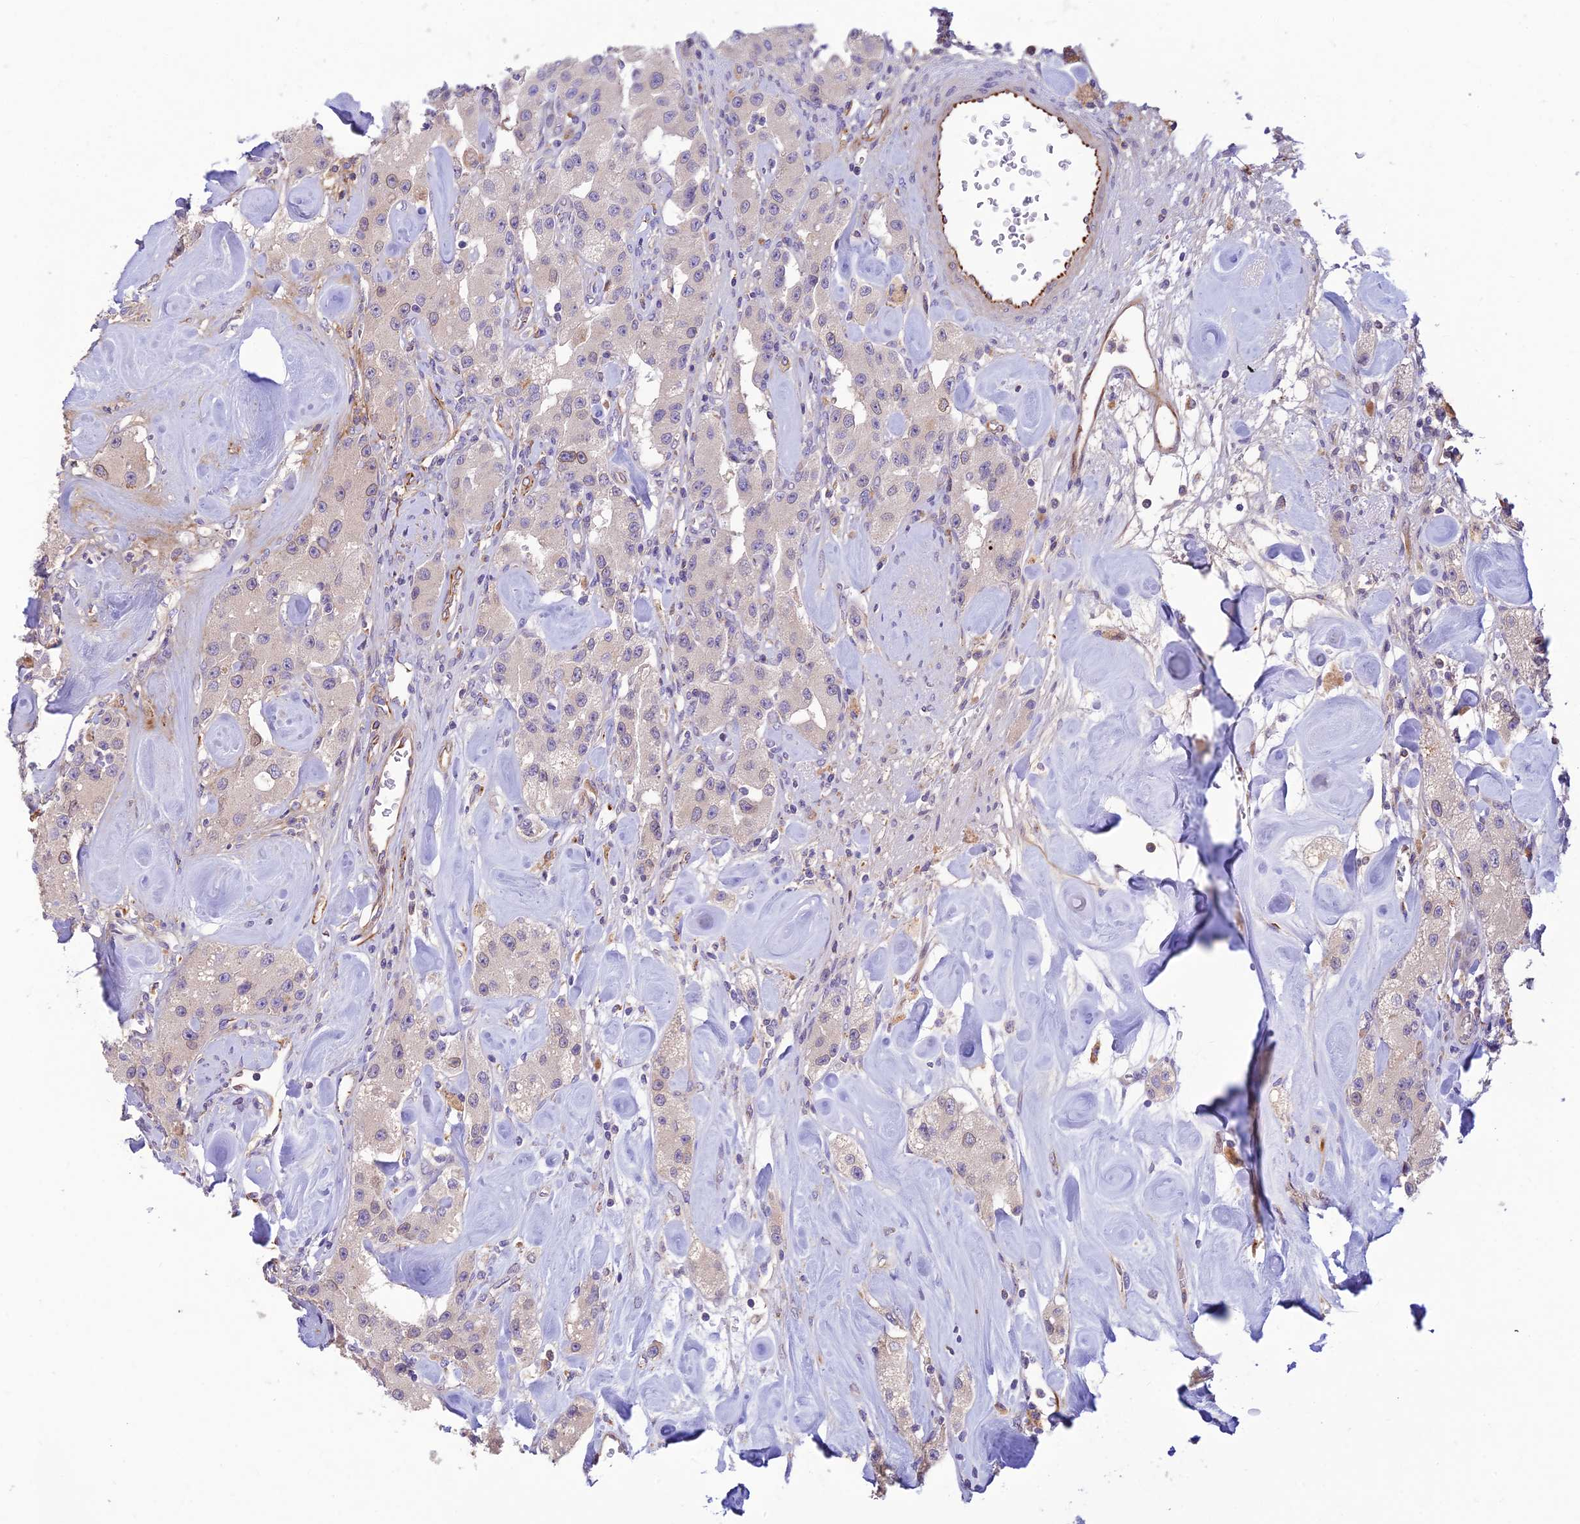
{"staining": {"intensity": "negative", "quantity": "none", "location": "none"}, "tissue": "carcinoid", "cell_type": "Tumor cells", "image_type": "cancer", "snomed": [{"axis": "morphology", "description": "Carcinoid, malignant, NOS"}, {"axis": "topography", "description": "Pancreas"}], "caption": "Tumor cells are negative for protein expression in human malignant carcinoid.", "gene": "ST8SIA5", "patient": {"sex": "male", "age": 41}}